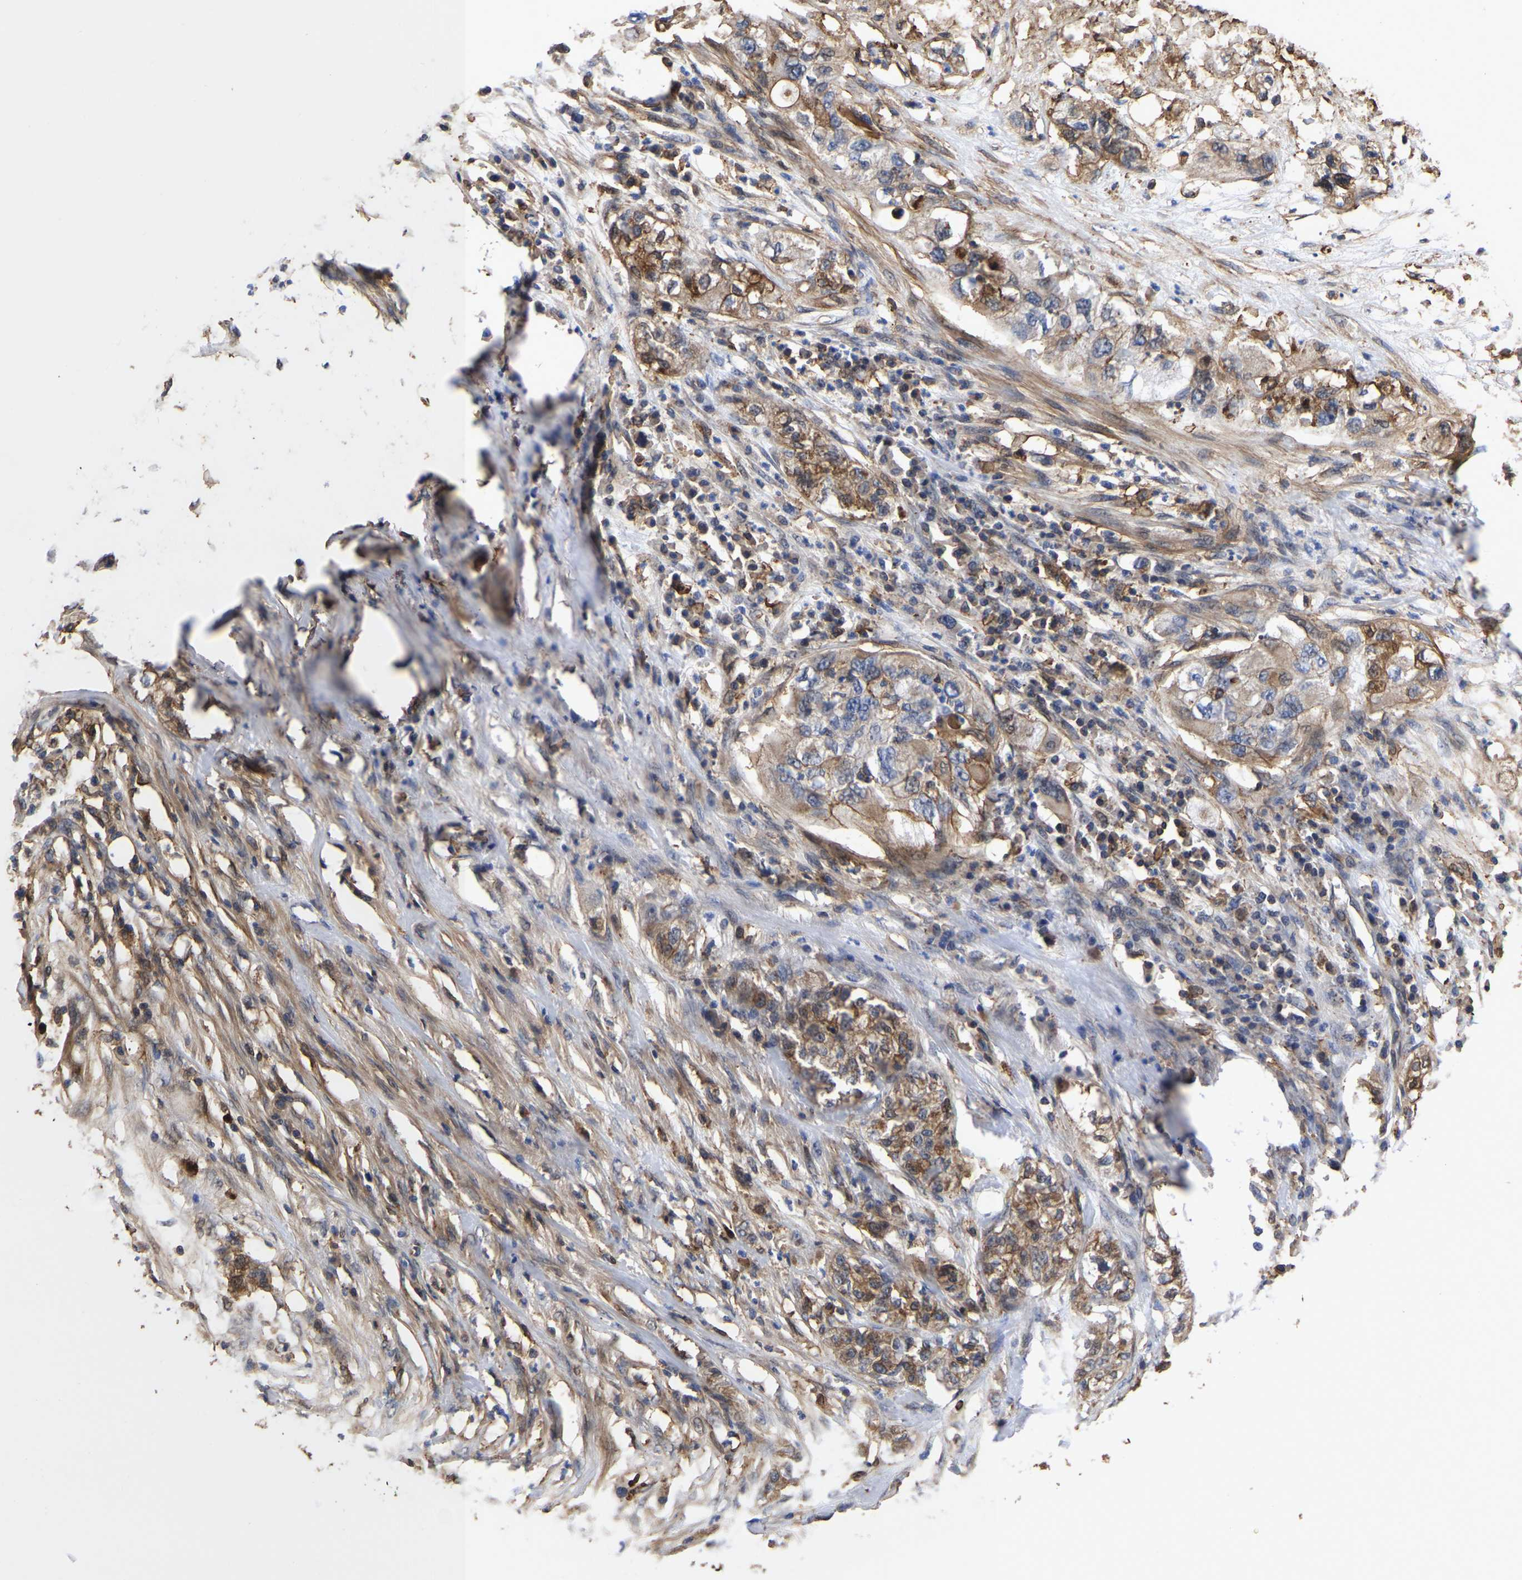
{"staining": {"intensity": "moderate", "quantity": ">75%", "location": "cytoplasmic/membranous"}, "tissue": "pancreatic cancer", "cell_type": "Tumor cells", "image_type": "cancer", "snomed": [{"axis": "morphology", "description": "Adenocarcinoma, NOS"}, {"axis": "topography", "description": "Pancreas"}], "caption": "Adenocarcinoma (pancreatic) stained with immunohistochemistry displays moderate cytoplasmic/membranous staining in about >75% of tumor cells.", "gene": "LIF", "patient": {"sex": "female", "age": 78}}